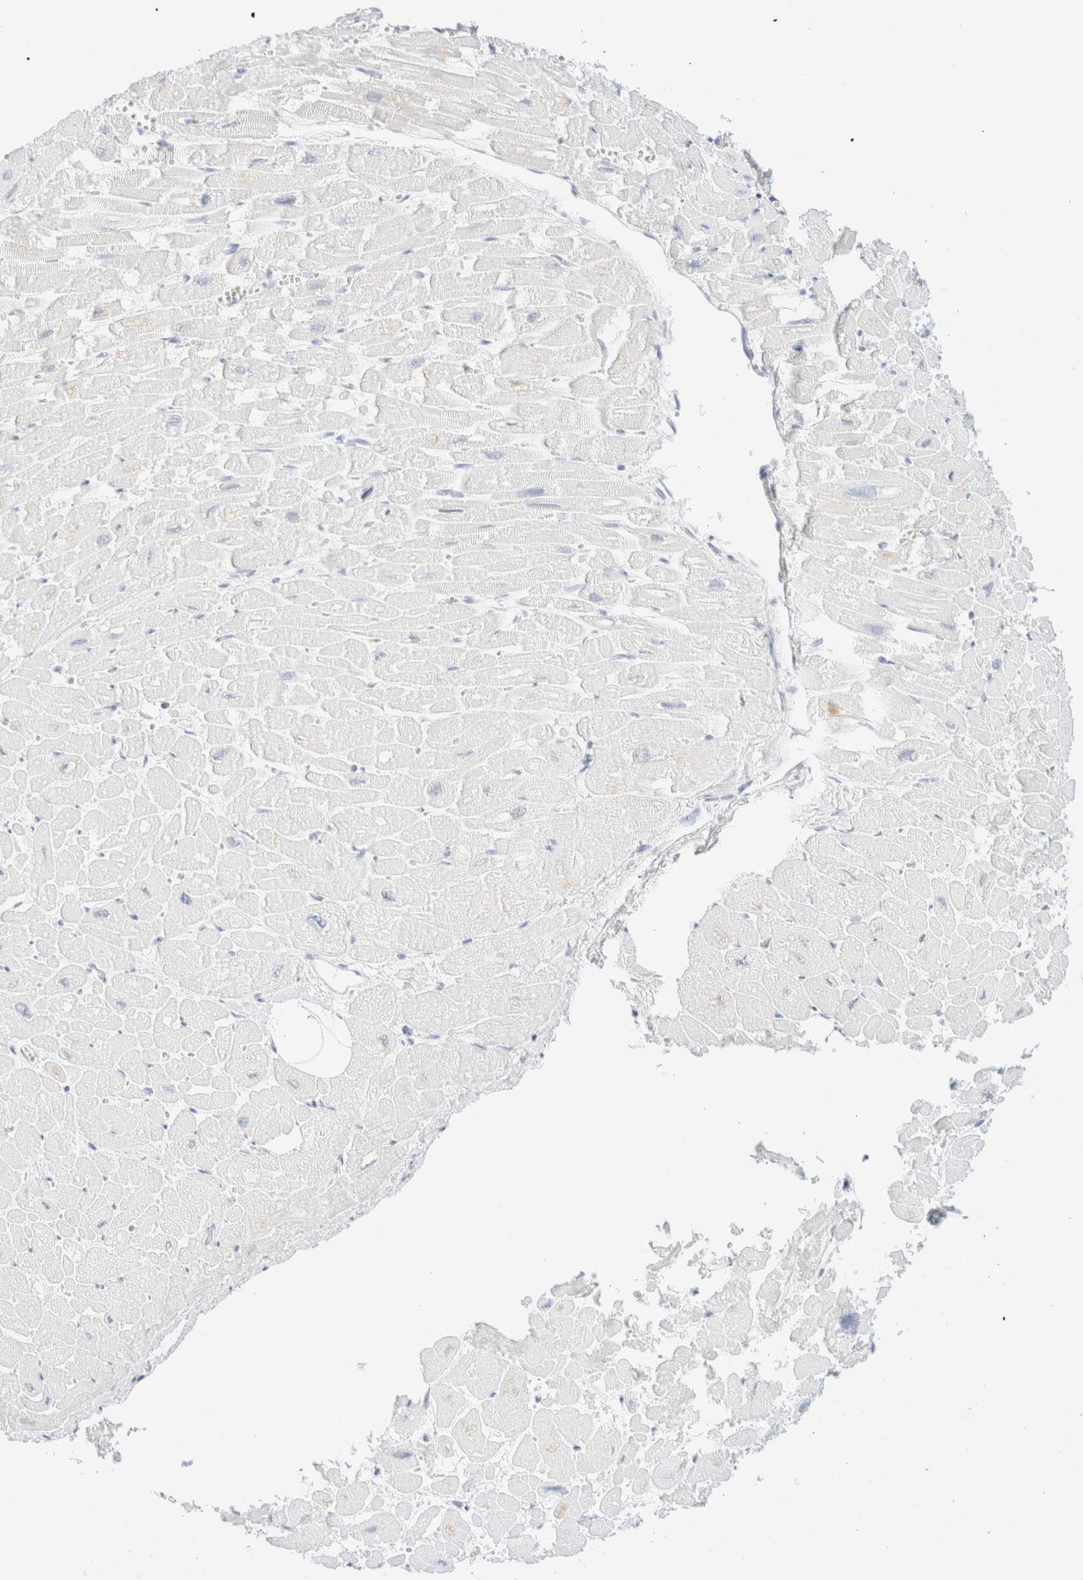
{"staining": {"intensity": "moderate", "quantity": "<25%", "location": "cytoplasmic/membranous"}, "tissue": "heart muscle", "cell_type": "Cardiomyocytes", "image_type": "normal", "snomed": [{"axis": "morphology", "description": "Normal tissue, NOS"}, {"axis": "topography", "description": "Heart"}], "caption": "A high-resolution photomicrograph shows immunohistochemistry (IHC) staining of benign heart muscle, which displays moderate cytoplasmic/membranous positivity in about <25% of cardiomyocytes.", "gene": "KRT15", "patient": {"sex": "male", "age": 54}}